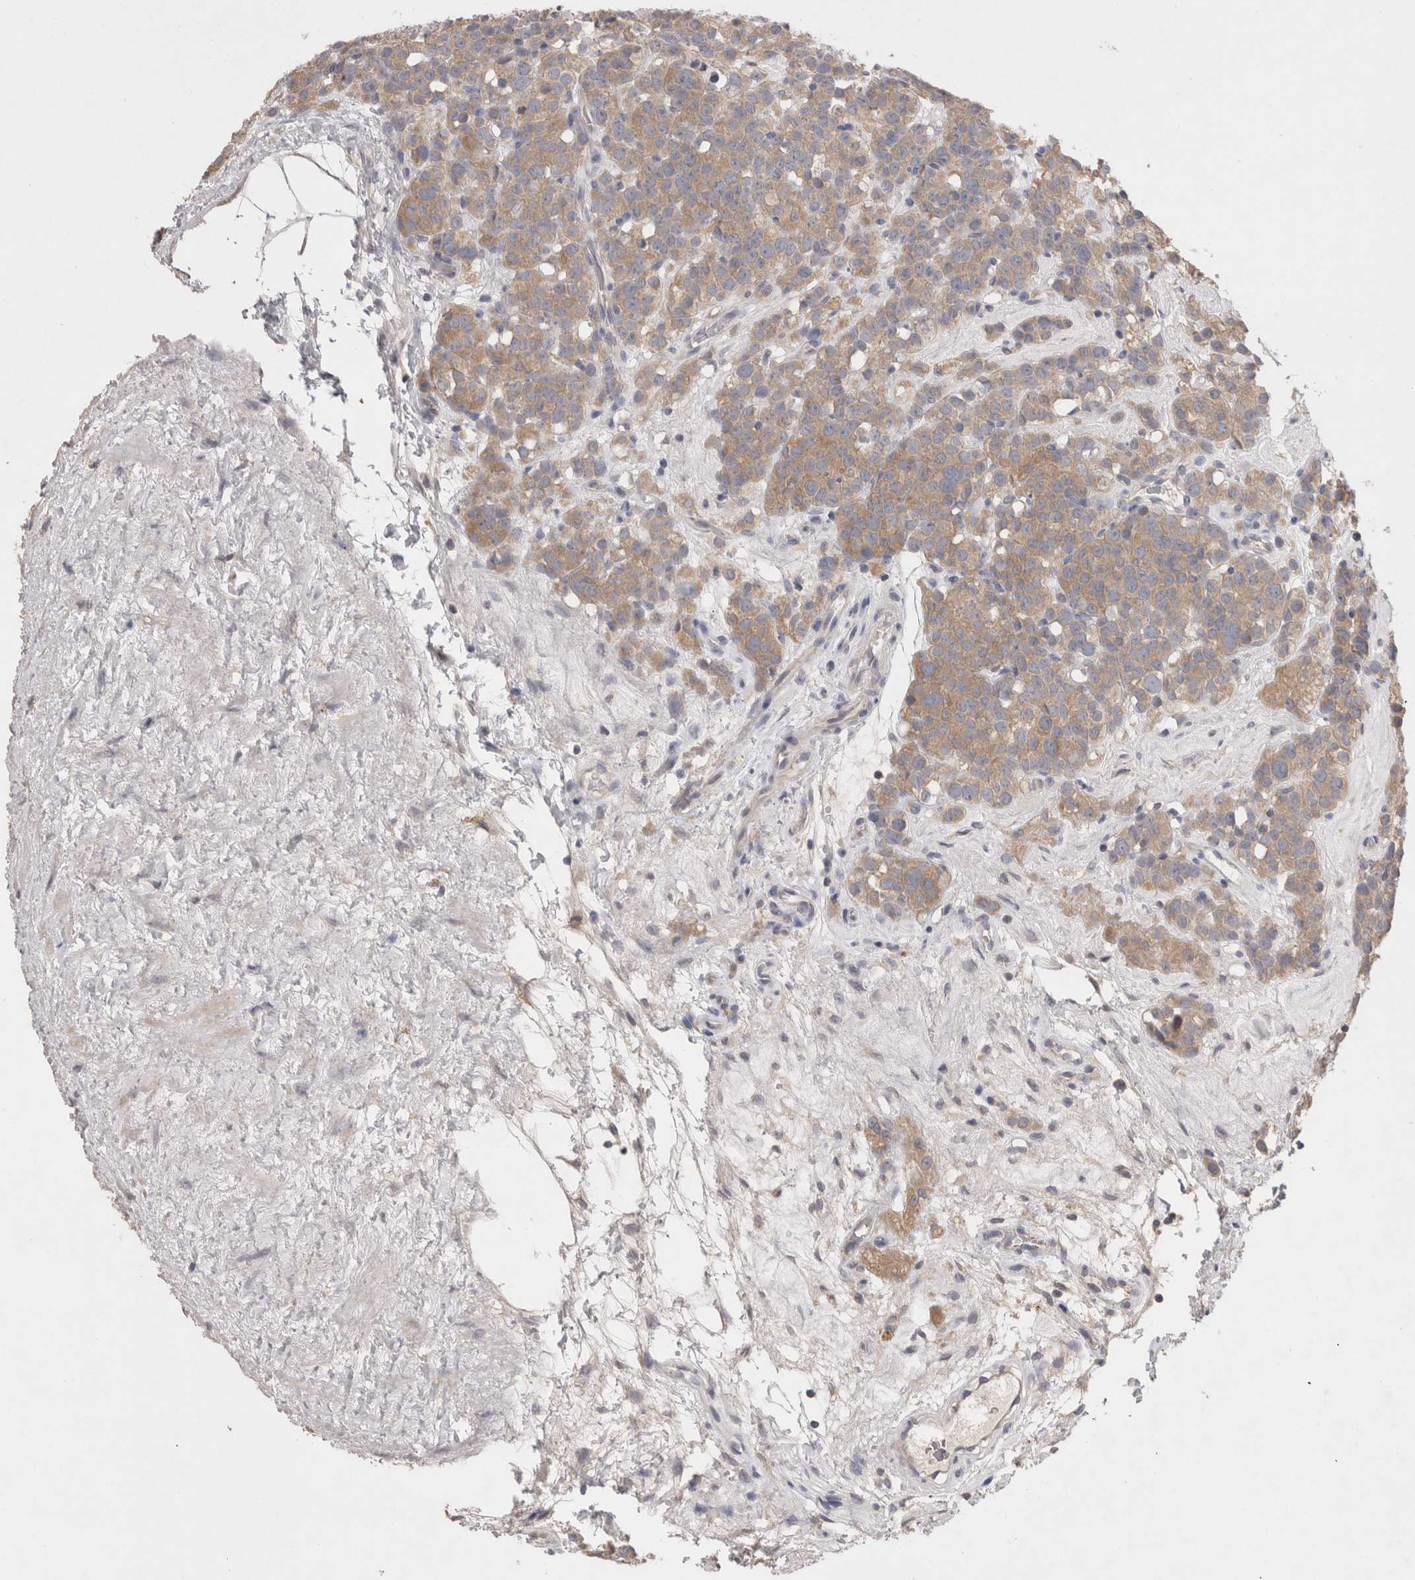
{"staining": {"intensity": "moderate", "quantity": ">75%", "location": "cytoplasmic/membranous"}, "tissue": "testis cancer", "cell_type": "Tumor cells", "image_type": "cancer", "snomed": [{"axis": "morphology", "description": "Seminoma, NOS"}, {"axis": "topography", "description": "Testis"}], "caption": "The immunohistochemical stain shows moderate cytoplasmic/membranous staining in tumor cells of testis cancer tissue.", "gene": "OTOR", "patient": {"sex": "male", "age": 71}}